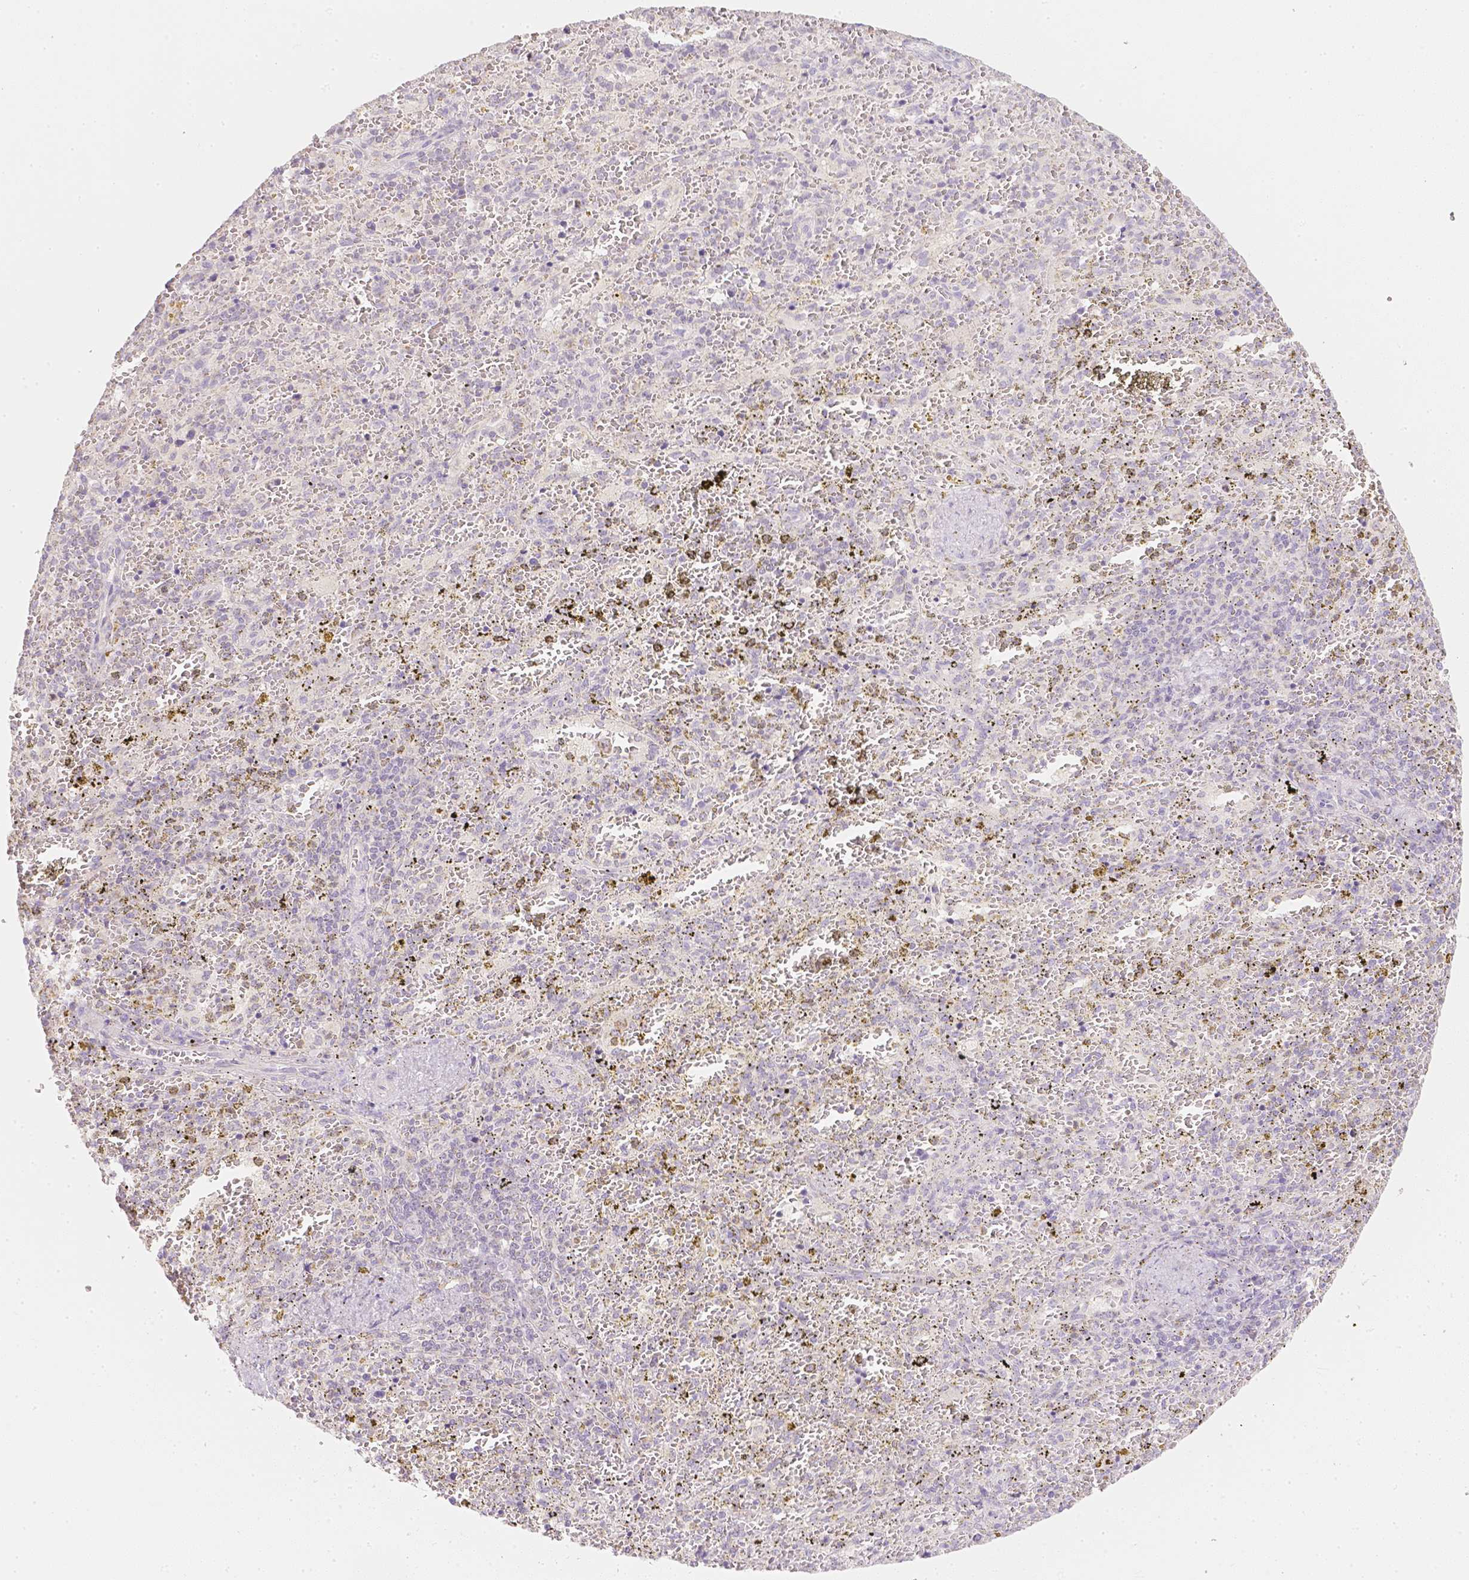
{"staining": {"intensity": "negative", "quantity": "none", "location": "none"}, "tissue": "spleen", "cell_type": "Cells in red pulp", "image_type": "normal", "snomed": [{"axis": "morphology", "description": "Normal tissue, NOS"}, {"axis": "topography", "description": "Spleen"}], "caption": "IHC histopathology image of benign human spleen stained for a protein (brown), which displays no staining in cells in red pulp.", "gene": "NVL", "patient": {"sex": "female", "age": 50}}